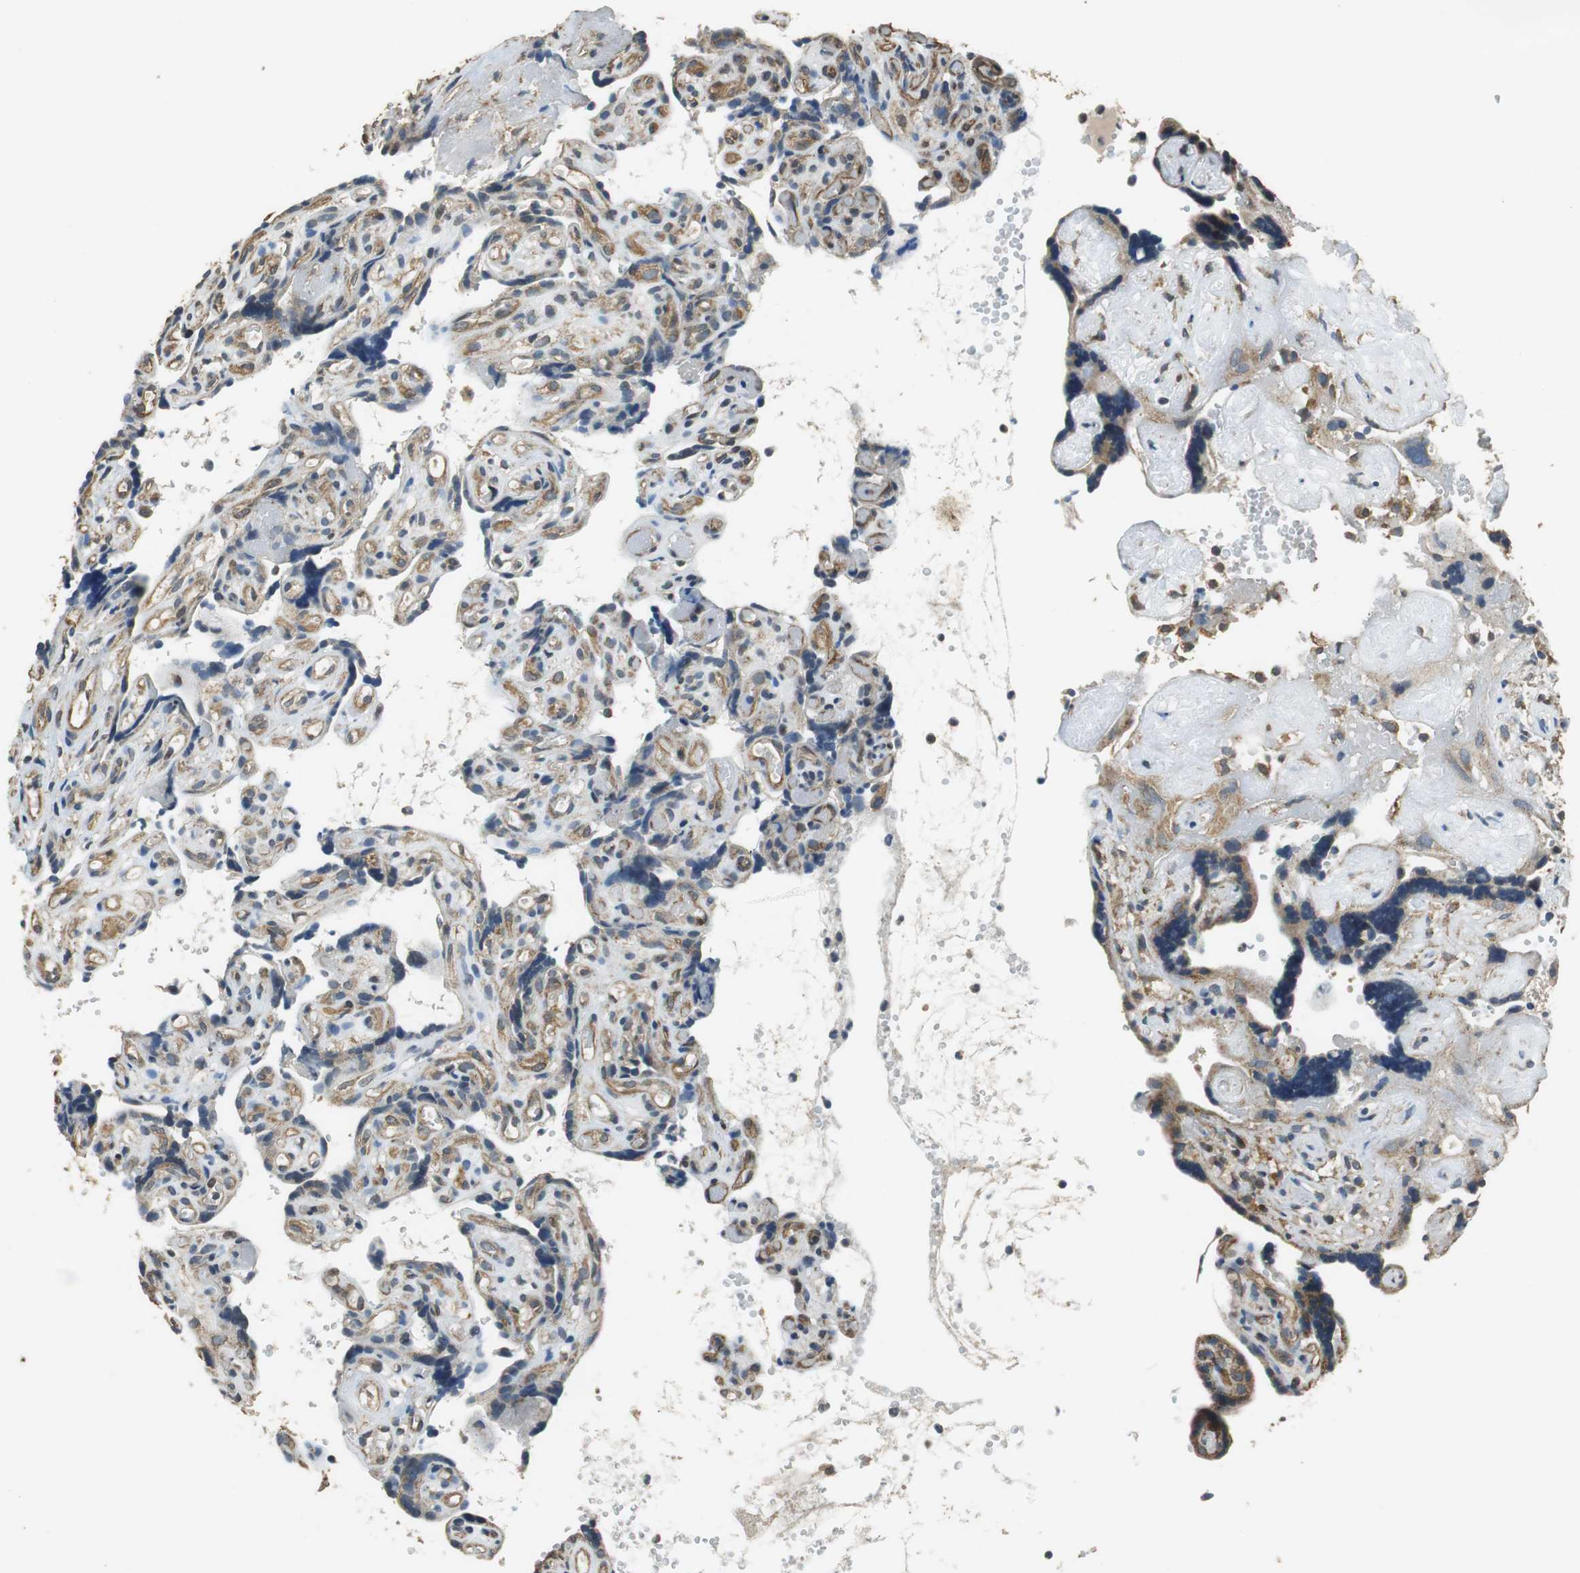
{"staining": {"intensity": "moderate", "quantity": ">75%", "location": "cytoplasmic/membranous"}, "tissue": "placenta", "cell_type": "Decidual cells", "image_type": "normal", "snomed": [{"axis": "morphology", "description": "Normal tissue, NOS"}, {"axis": "topography", "description": "Placenta"}], "caption": "IHC of benign placenta demonstrates medium levels of moderate cytoplasmic/membranous positivity in about >75% of decidual cells. (brown staining indicates protein expression, while blue staining denotes nuclei).", "gene": "ALDH4A1", "patient": {"sex": "female", "age": 30}}